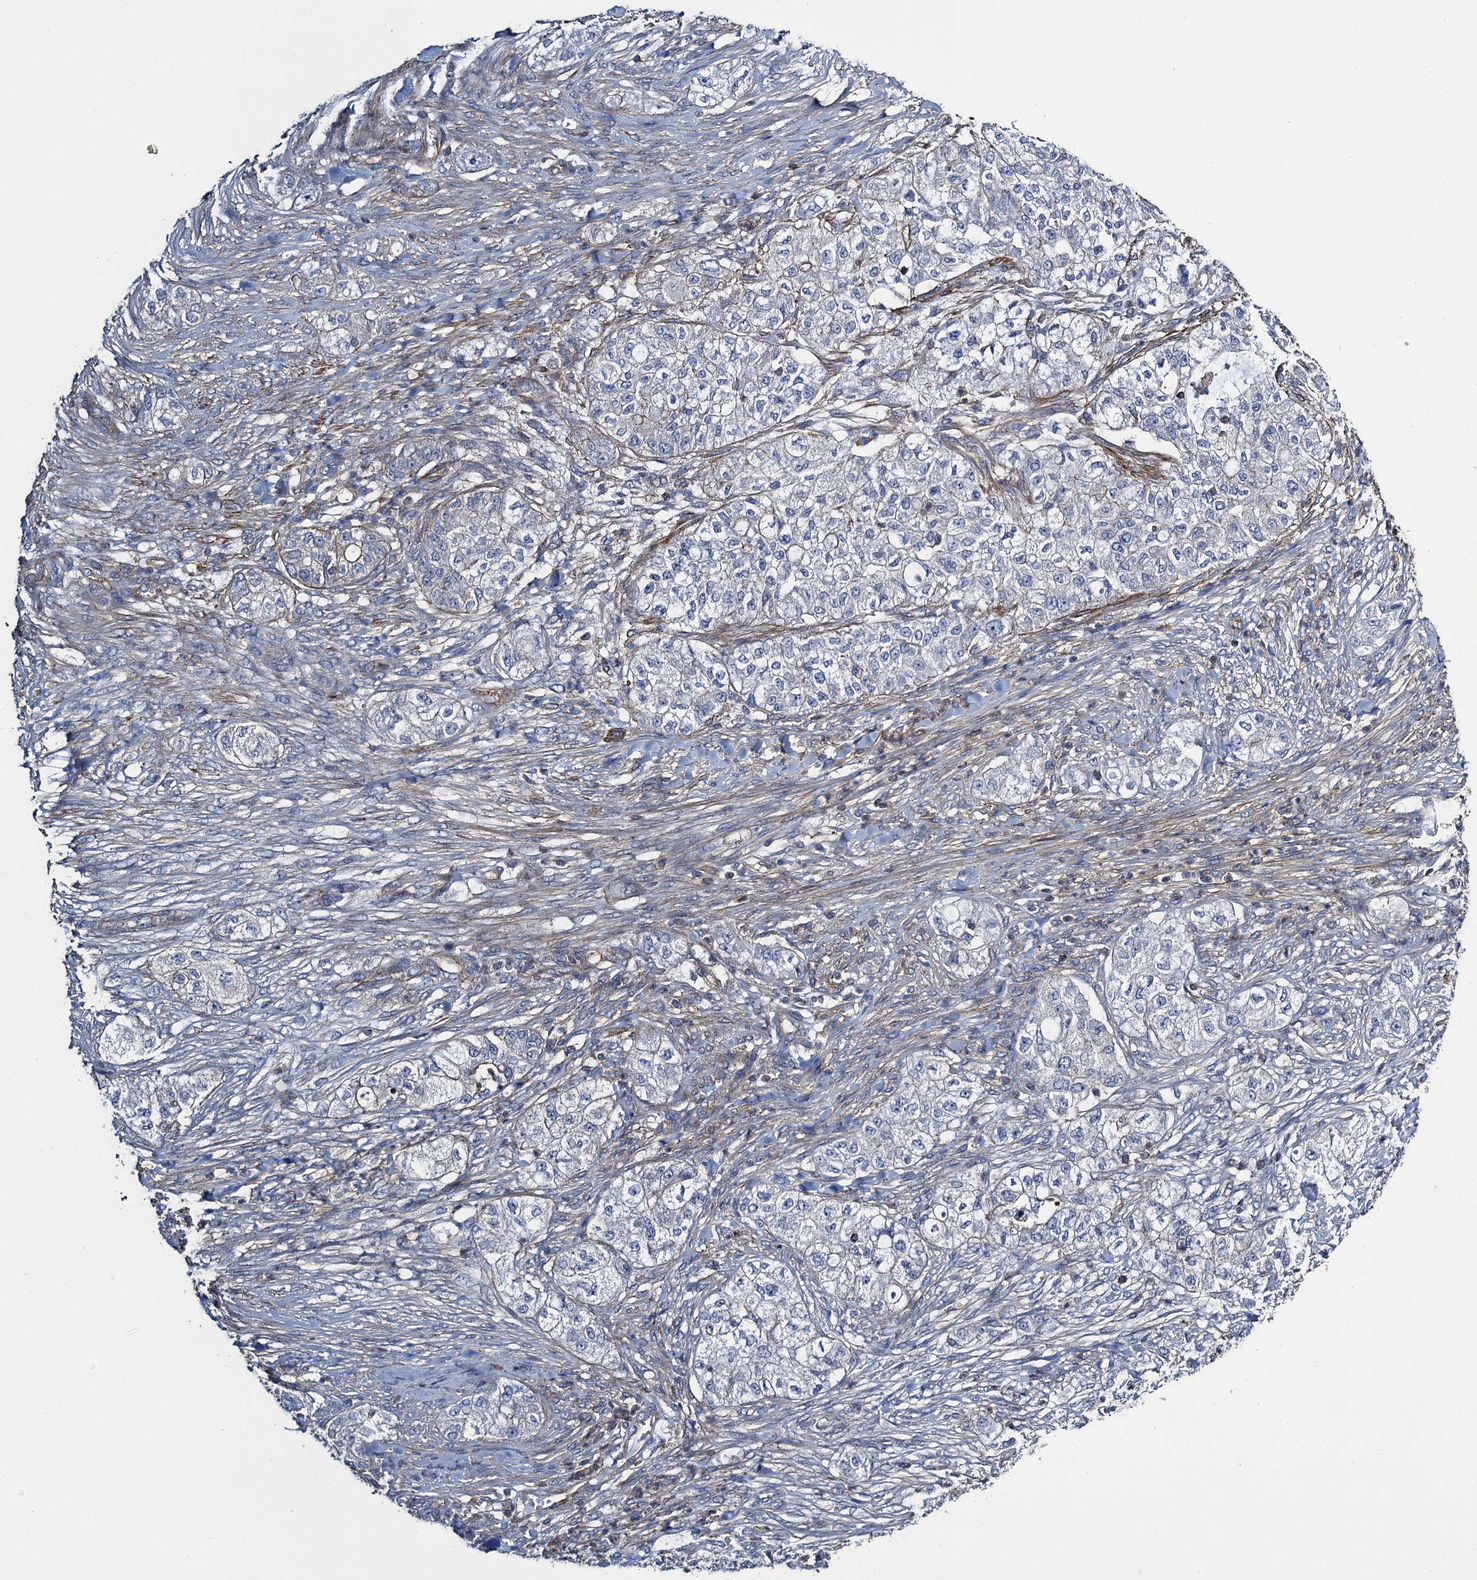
{"staining": {"intensity": "negative", "quantity": "none", "location": "none"}, "tissue": "pancreatic cancer", "cell_type": "Tumor cells", "image_type": "cancer", "snomed": [{"axis": "morphology", "description": "Adenocarcinoma, NOS"}, {"axis": "topography", "description": "Pancreas"}], "caption": "Photomicrograph shows no significant protein staining in tumor cells of pancreatic cancer (adenocarcinoma).", "gene": "PROSER2", "patient": {"sex": "female", "age": 78}}